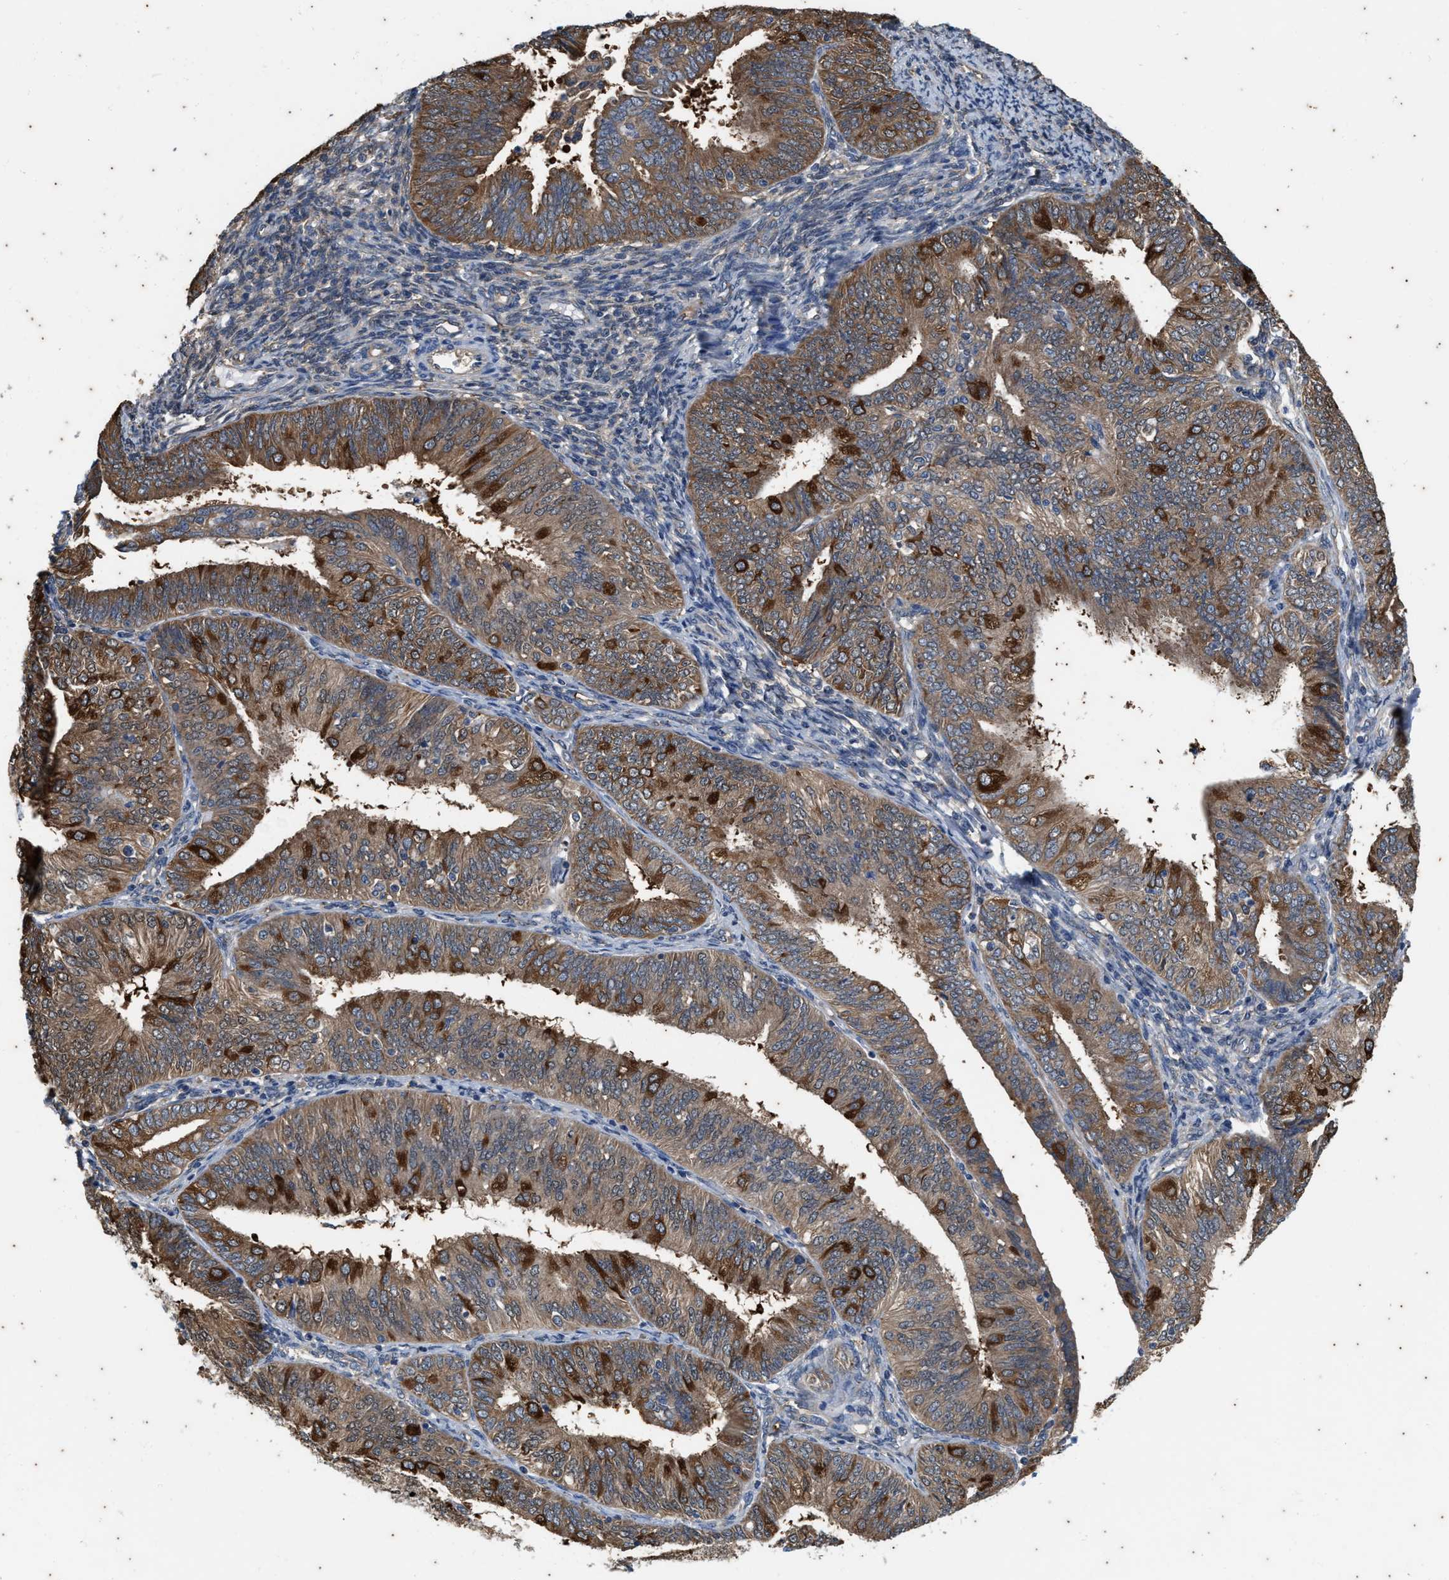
{"staining": {"intensity": "moderate", "quantity": ">75%", "location": "cytoplasmic/membranous"}, "tissue": "endometrial cancer", "cell_type": "Tumor cells", "image_type": "cancer", "snomed": [{"axis": "morphology", "description": "Adenocarcinoma, NOS"}, {"axis": "topography", "description": "Endometrium"}], "caption": "Endometrial cancer was stained to show a protein in brown. There is medium levels of moderate cytoplasmic/membranous expression in approximately >75% of tumor cells.", "gene": "COX19", "patient": {"sex": "female", "age": 58}}